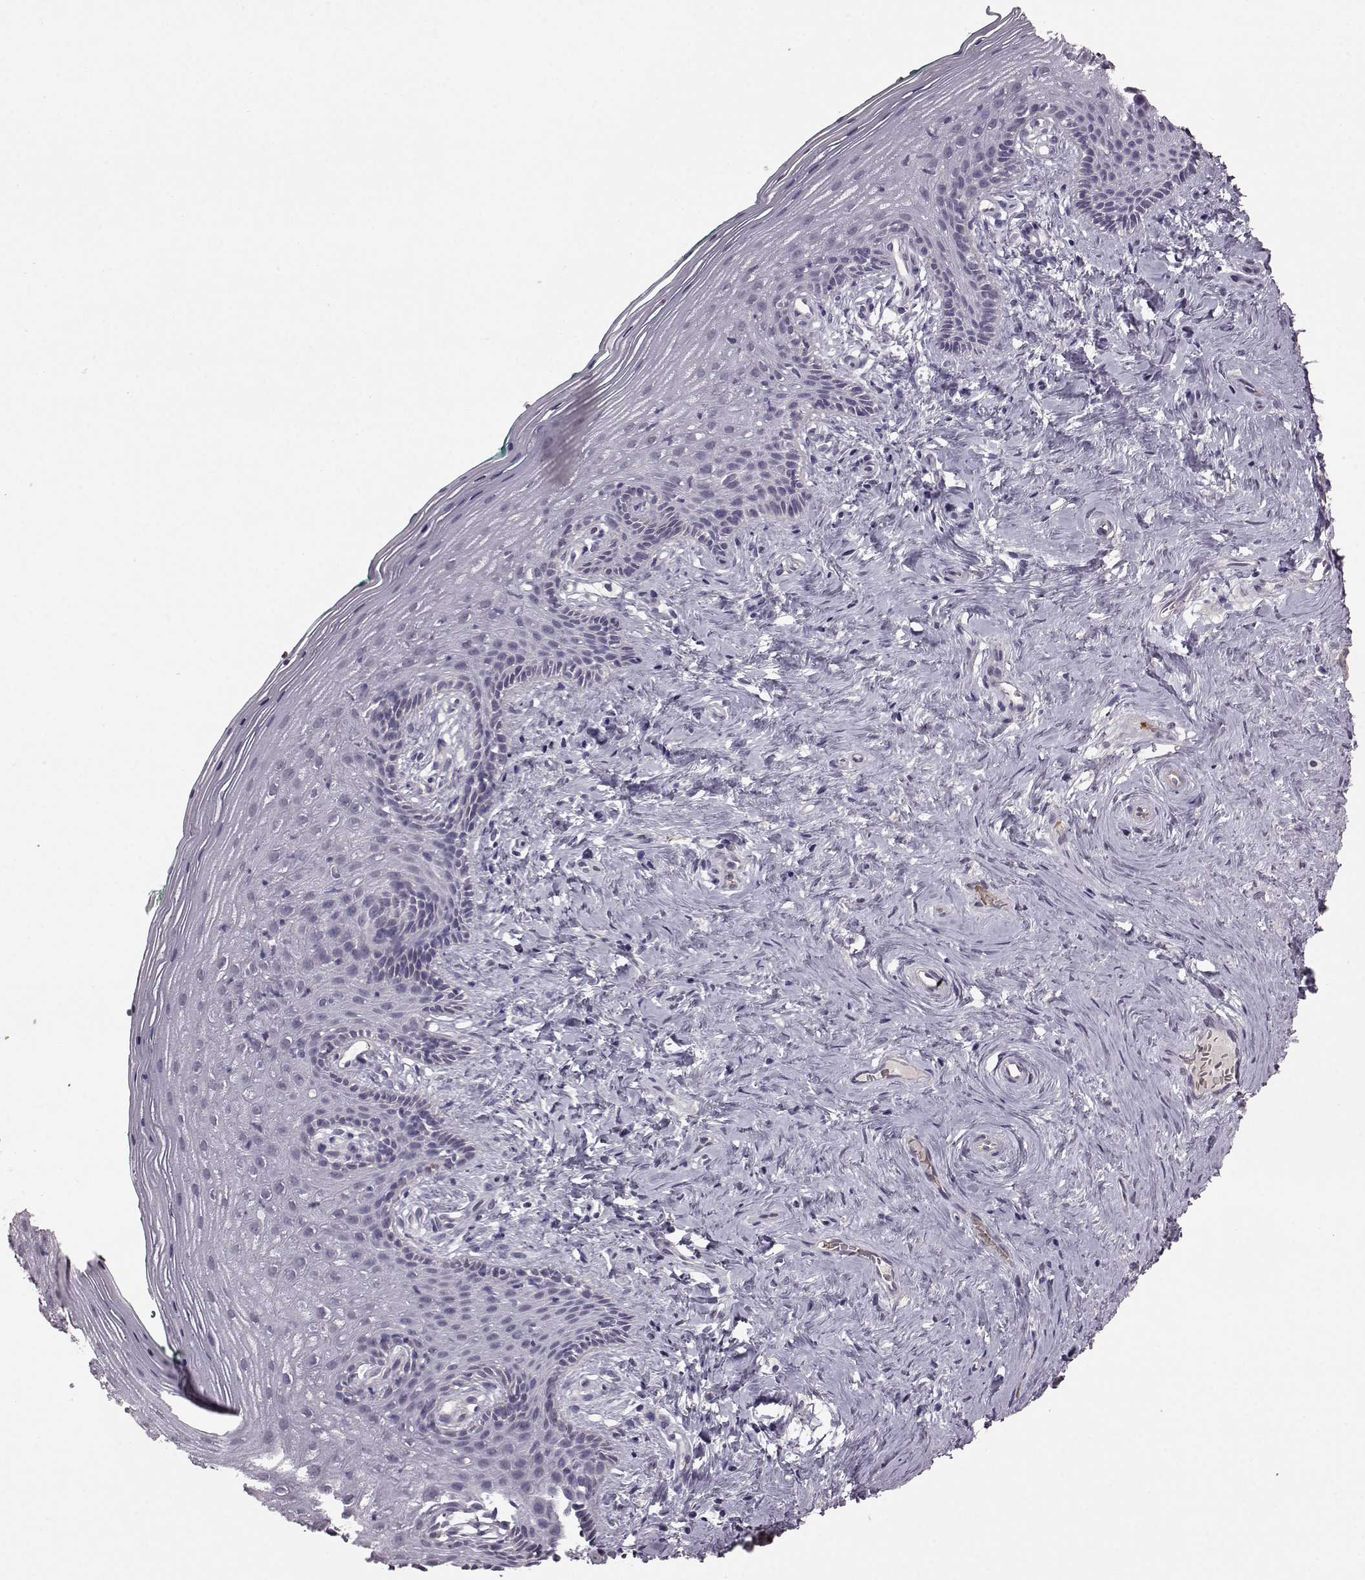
{"staining": {"intensity": "negative", "quantity": "none", "location": "none"}, "tissue": "vagina", "cell_type": "Squamous epithelial cells", "image_type": "normal", "snomed": [{"axis": "morphology", "description": "Normal tissue, NOS"}, {"axis": "topography", "description": "Vagina"}], "caption": "This is an IHC photomicrograph of unremarkable human vagina. There is no staining in squamous epithelial cells.", "gene": "PROP1", "patient": {"sex": "female", "age": 45}}